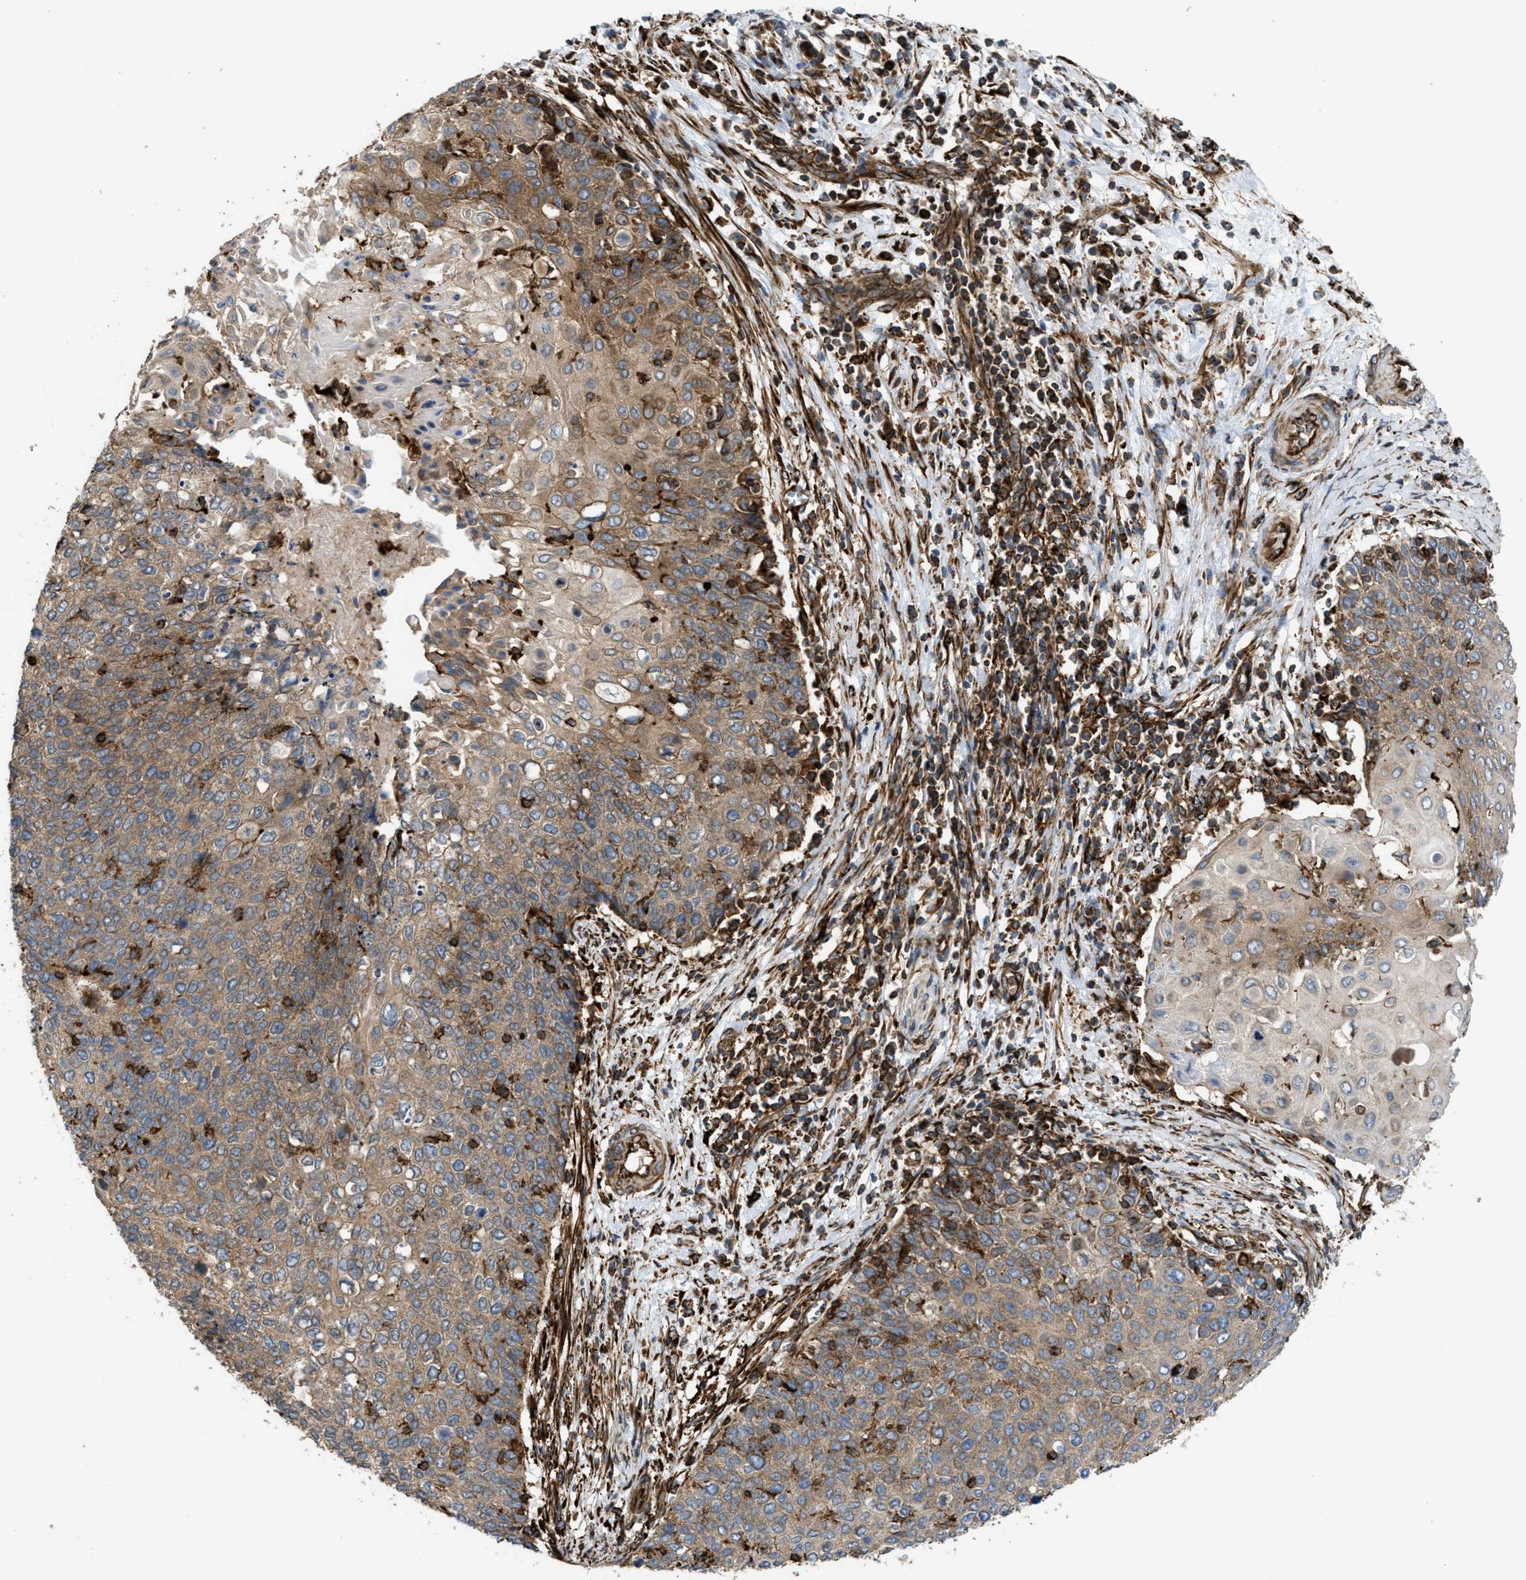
{"staining": {"intensity": "moderate", "quantity": ">75%", "location": "cytoplasmic/membranous"}, "tissue": "cervical cancer", "cell_type": "Tumor cells", "image_type": "cancer", "snomed": [{"axis": "morphology", "description": "Squamous cell carcinoma, NOS"}, {"axis": "topography", "description": "Cervix"}], "caption": "Approximately >75% of tumor cells in squamous cell carcinoma (cervical) show moderate cytoplasmic/membranous protein expression as visualized by brown immunohistochemical staining.", "gene": "EGLN1", "patient": {"sex": "female", "age": 39}}